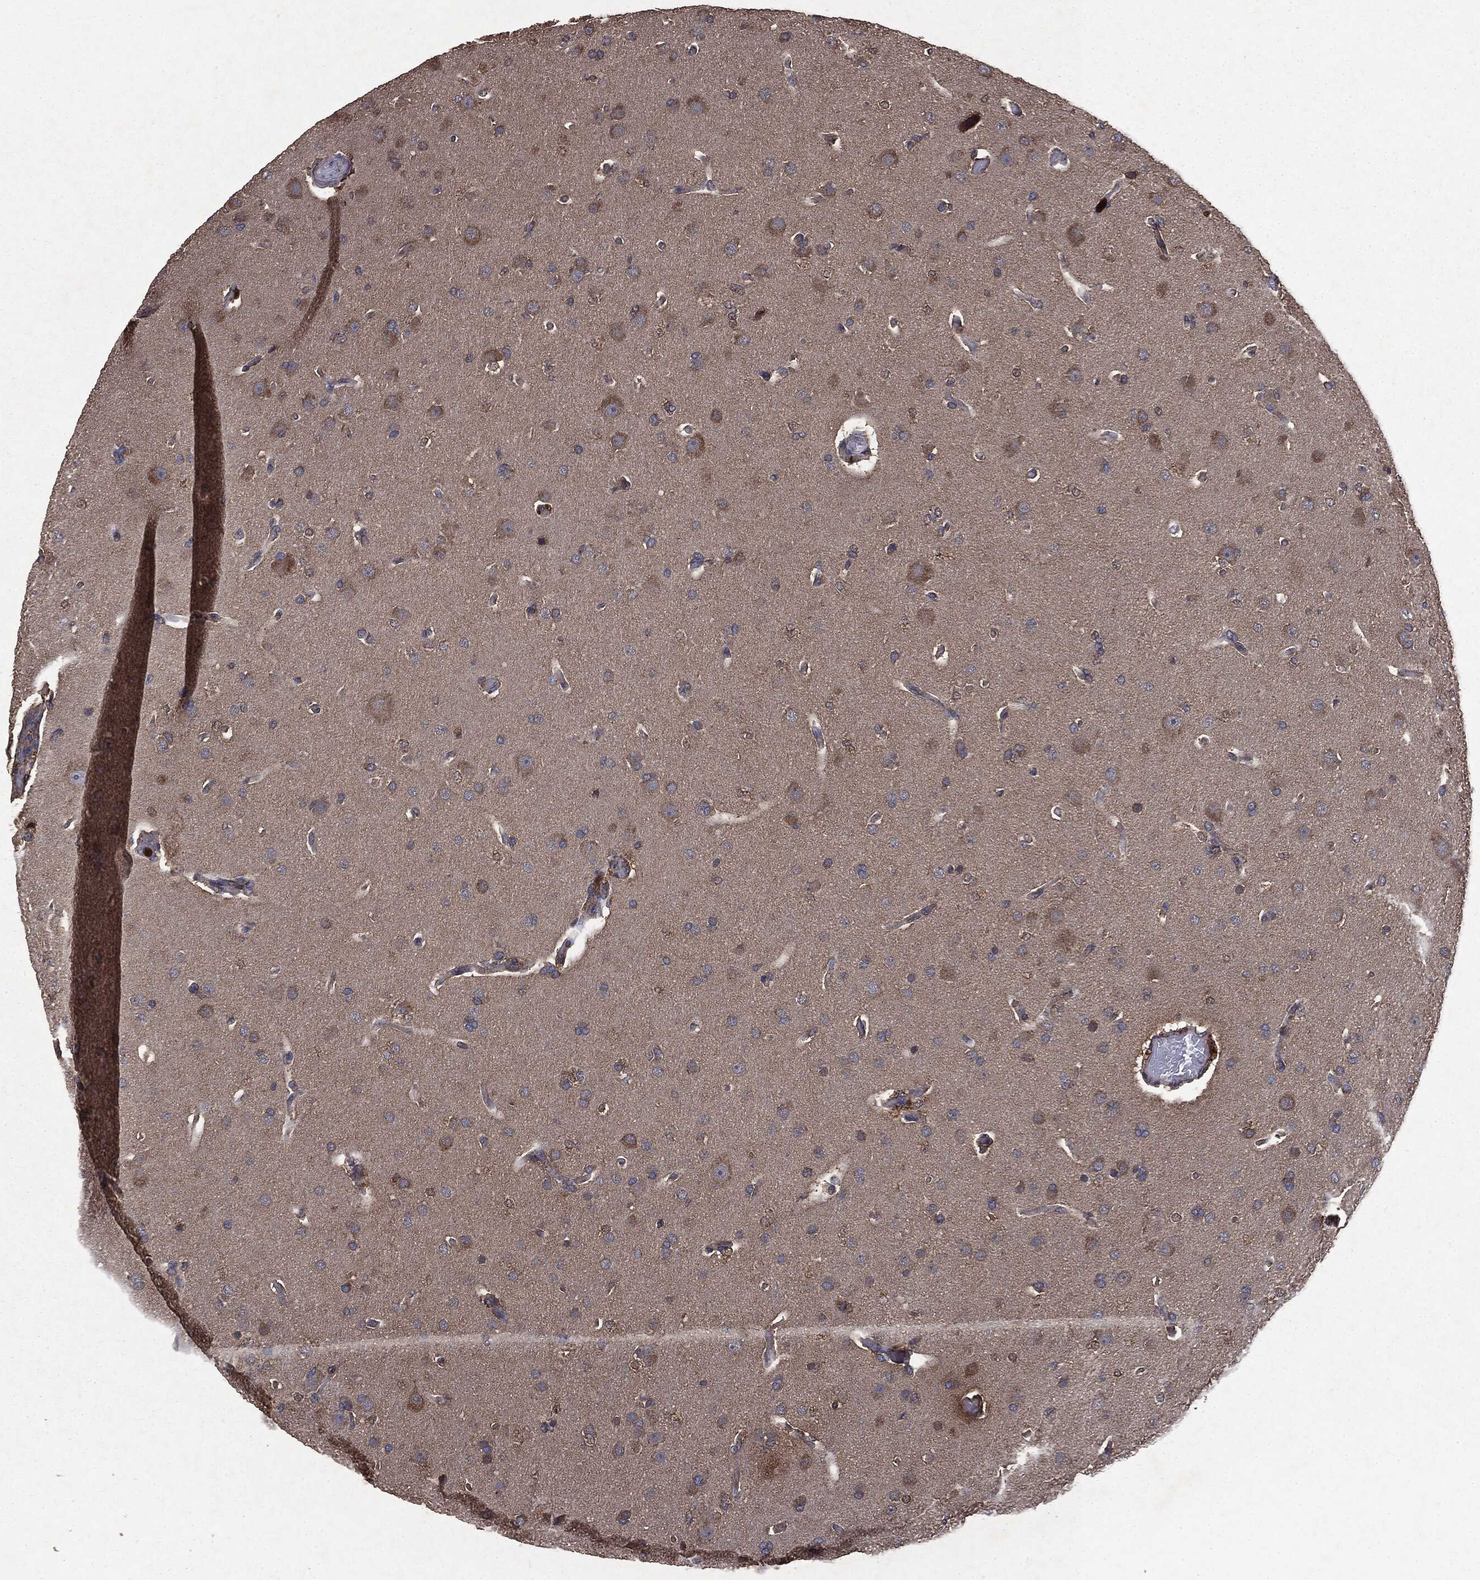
{"staining": {"intensity": "moderate", "quantity": "<25%", "location": "cytoplasmic/membranous"}, "tissue": "glioma", "cell_type": "Tumor cells", "image_type": "cancer", "snomed": [{"axis": "morphology", "description": "Glioma, malignant, Low grade"}, {"axis": "topography", "description": "Brain"}], "caption": "Immunohistochemical staining of human malignant glioma (low-grade) exhibits moderate cytoplasmic/membranous protein staining in approximately <25% of tumor cells.", "gene": "MAPK6", "patient": {"sex": "male", "age": 41}}